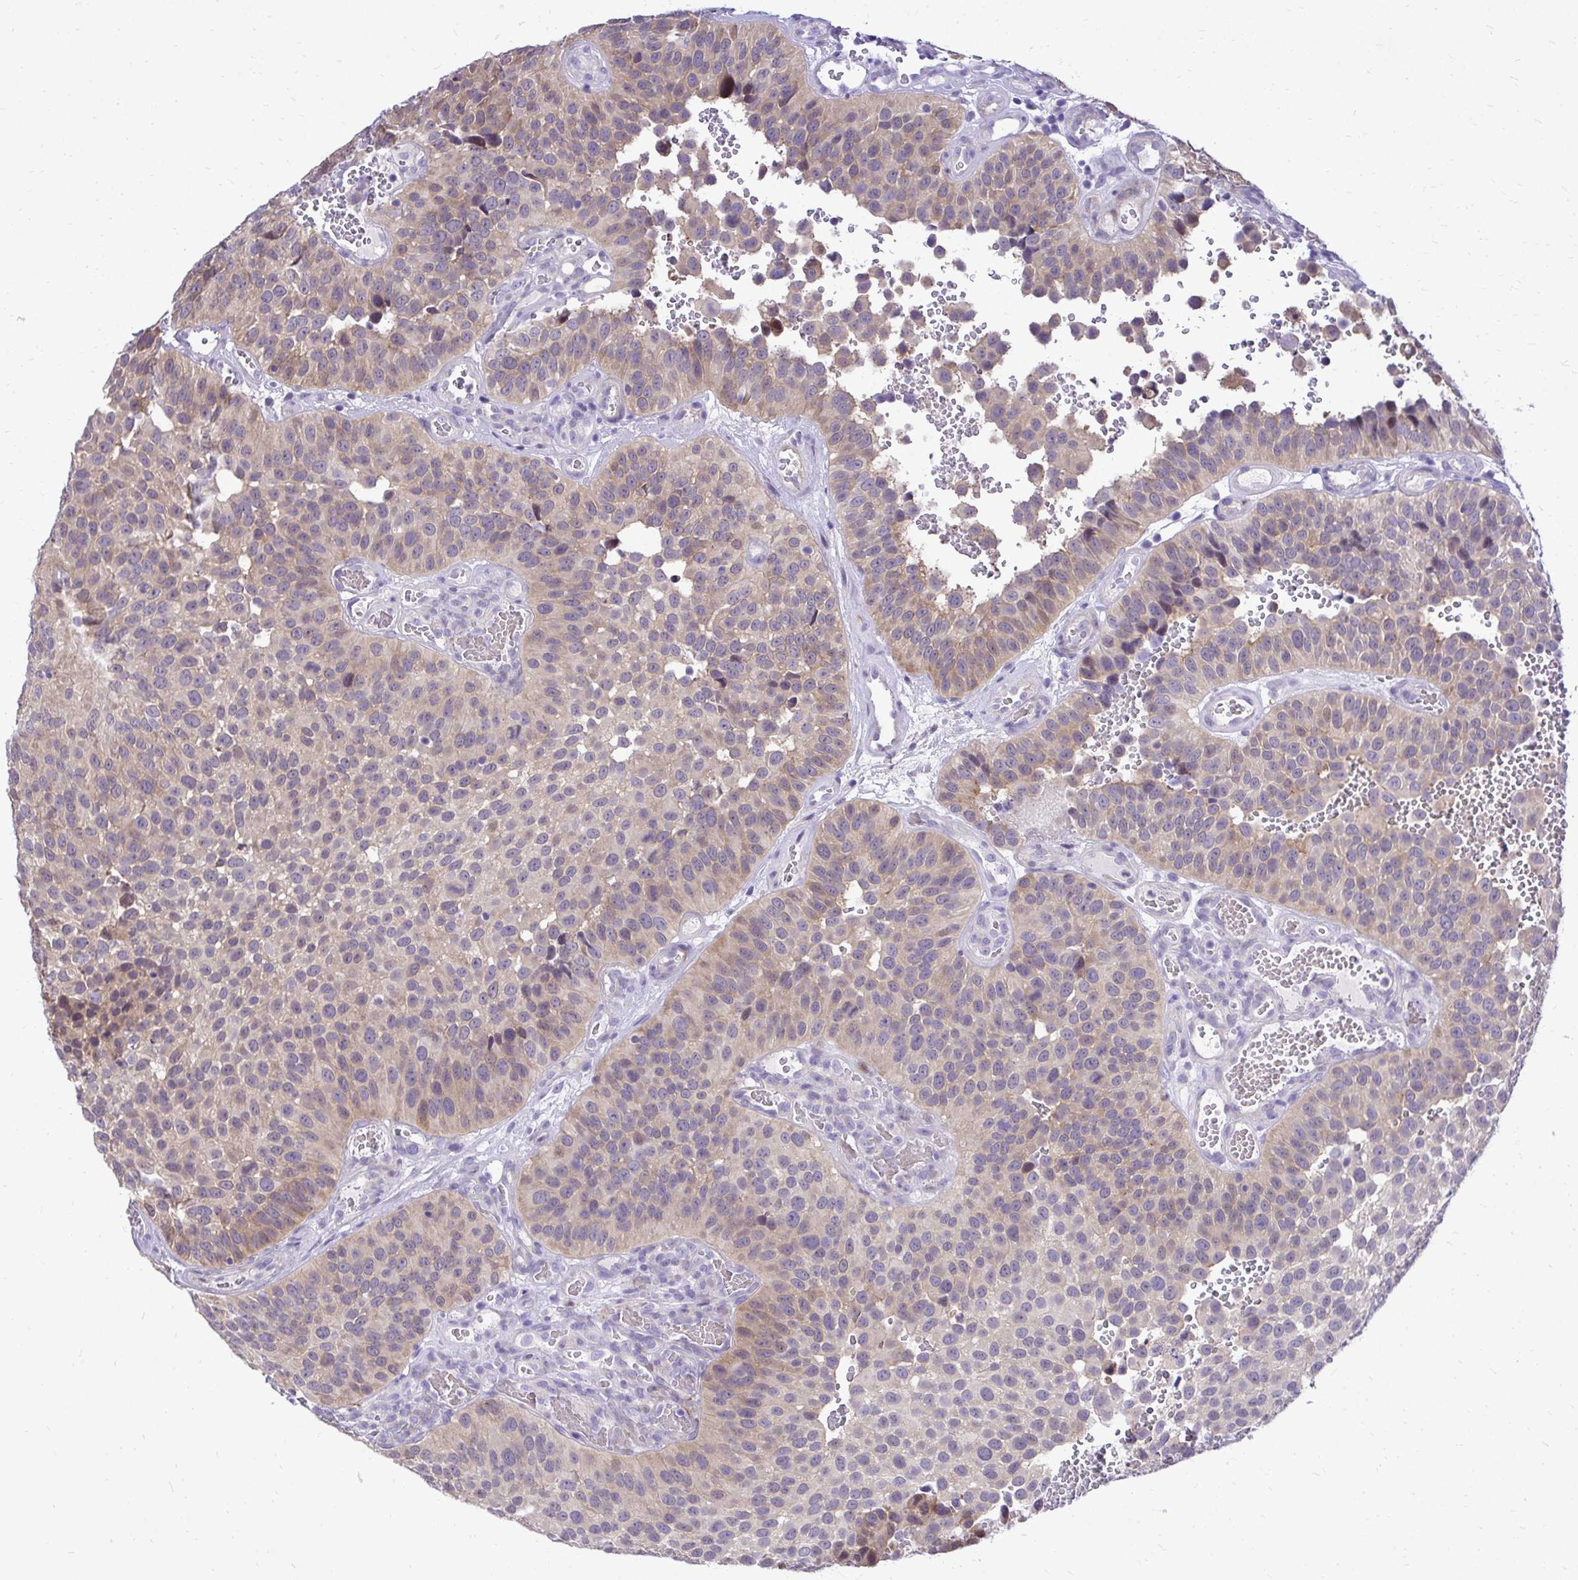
{"staining": {"intensity": "moderate", "quantity": "<25%", "location": "cytoplasmic/membranous,nuclear"}, "tissue": "urothelial cancer", "cell_type": "Tumor cells", "image_type": "cancer", "snomed": [{"axis": "morphology", "description": "Urothelial carcinoma, Low grade"}, {"axis": "topography", "description": "Urinary bladder"}], "caption": "Urothelial cancer tissue shows moderate cytoplasmic/membranous and nuclear expression in about <25% of tumor cells (brown staining indicates protein expression, while blue staining denotes nuclei).", "gene": "ZSWIM9", "patient": {"sex": "male", "age": 76}}